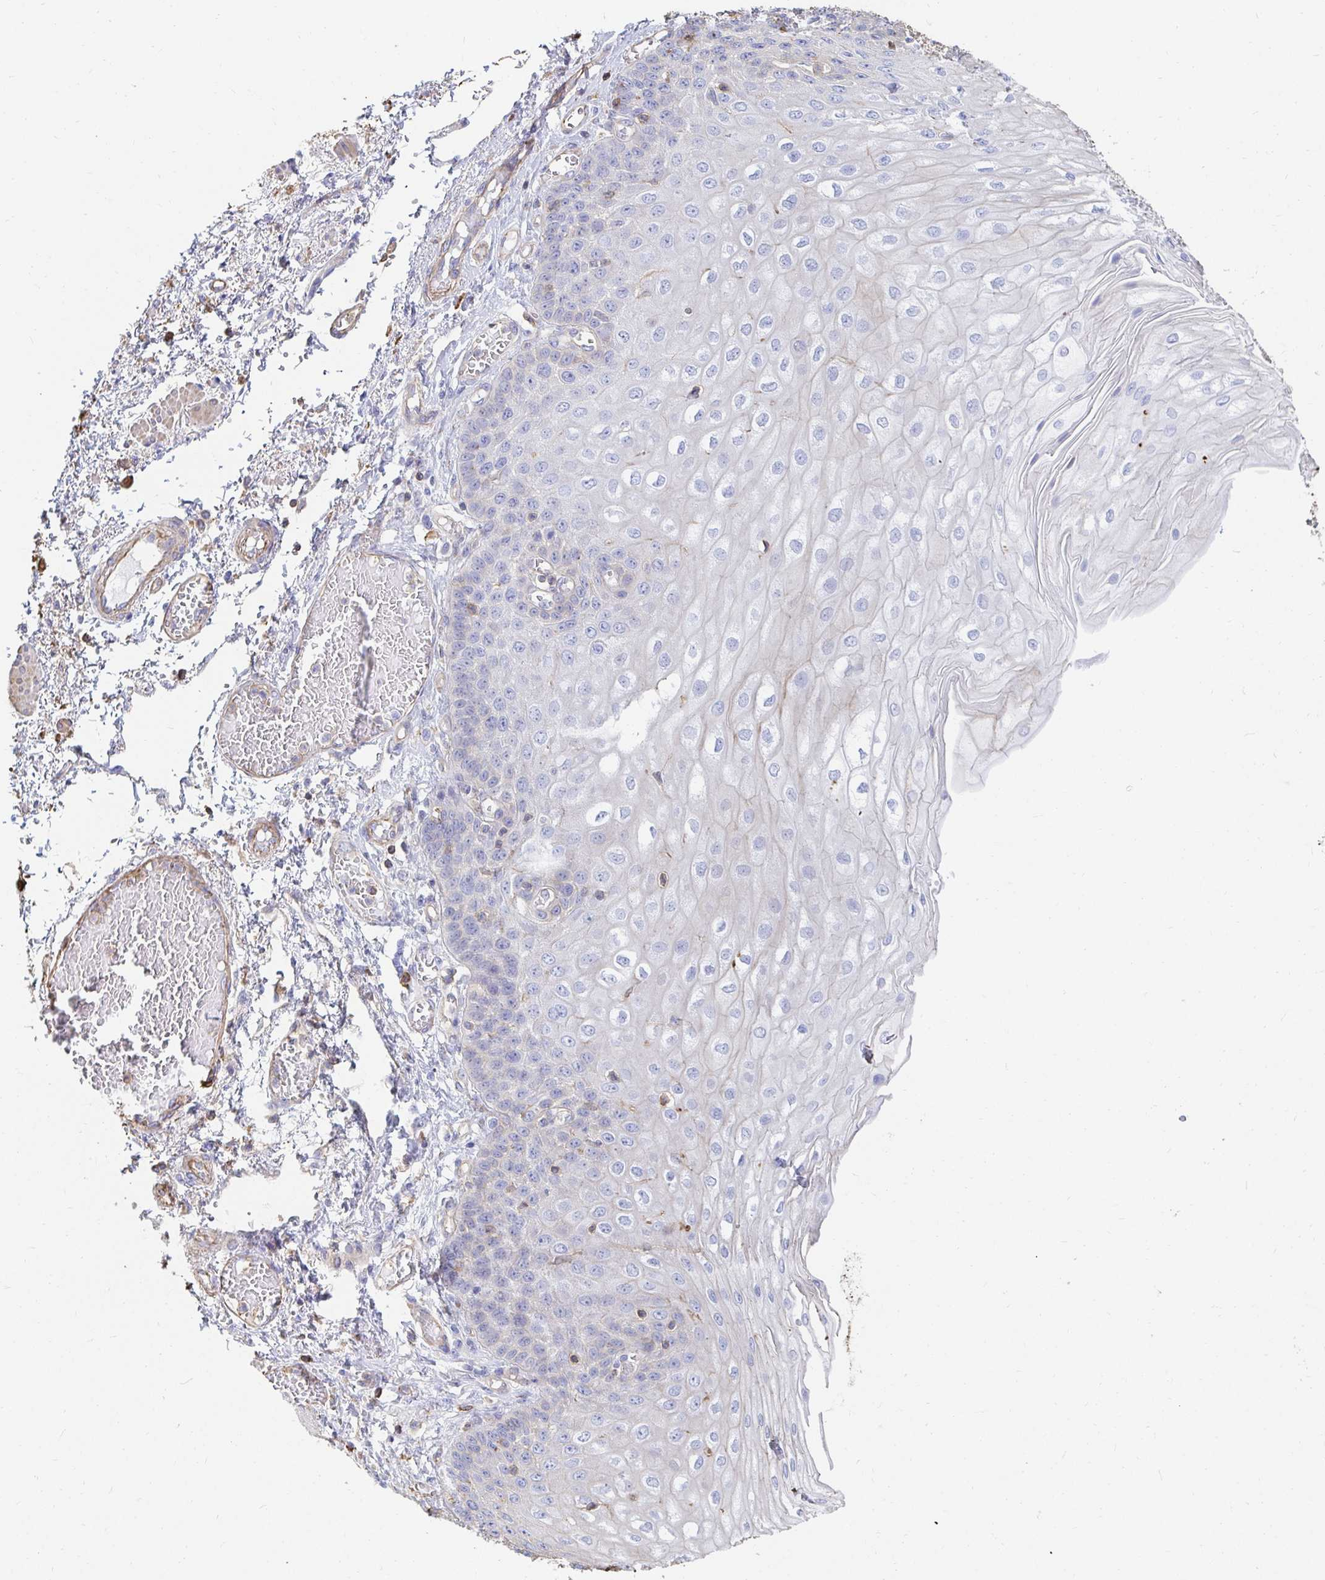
{"staining": {"intensity": "weak", "quantity": "25%-75%", "location": "cytoplasmic/membranous"}, "tissue": "esophagus", "cell_type": "Squamous epithelial cells", "image_type": "normal", "snomed": [{"axis": "morphology", "description": "Normal tissue, NOS"}, {"axis": "morphology", "description": "Adenocarcinoma, NOS"}, {"axis": "topography", "description": "Esophagus"}], "caption": "An IHC photomicrograph of normal tissue is shown. Protein staining in brown shows weak cytoplasmic/membranous positivity in esophagus within squamous epithelial cells.", "gene": "PTPN14", "patient": {"sex": "male", "age": 81}}